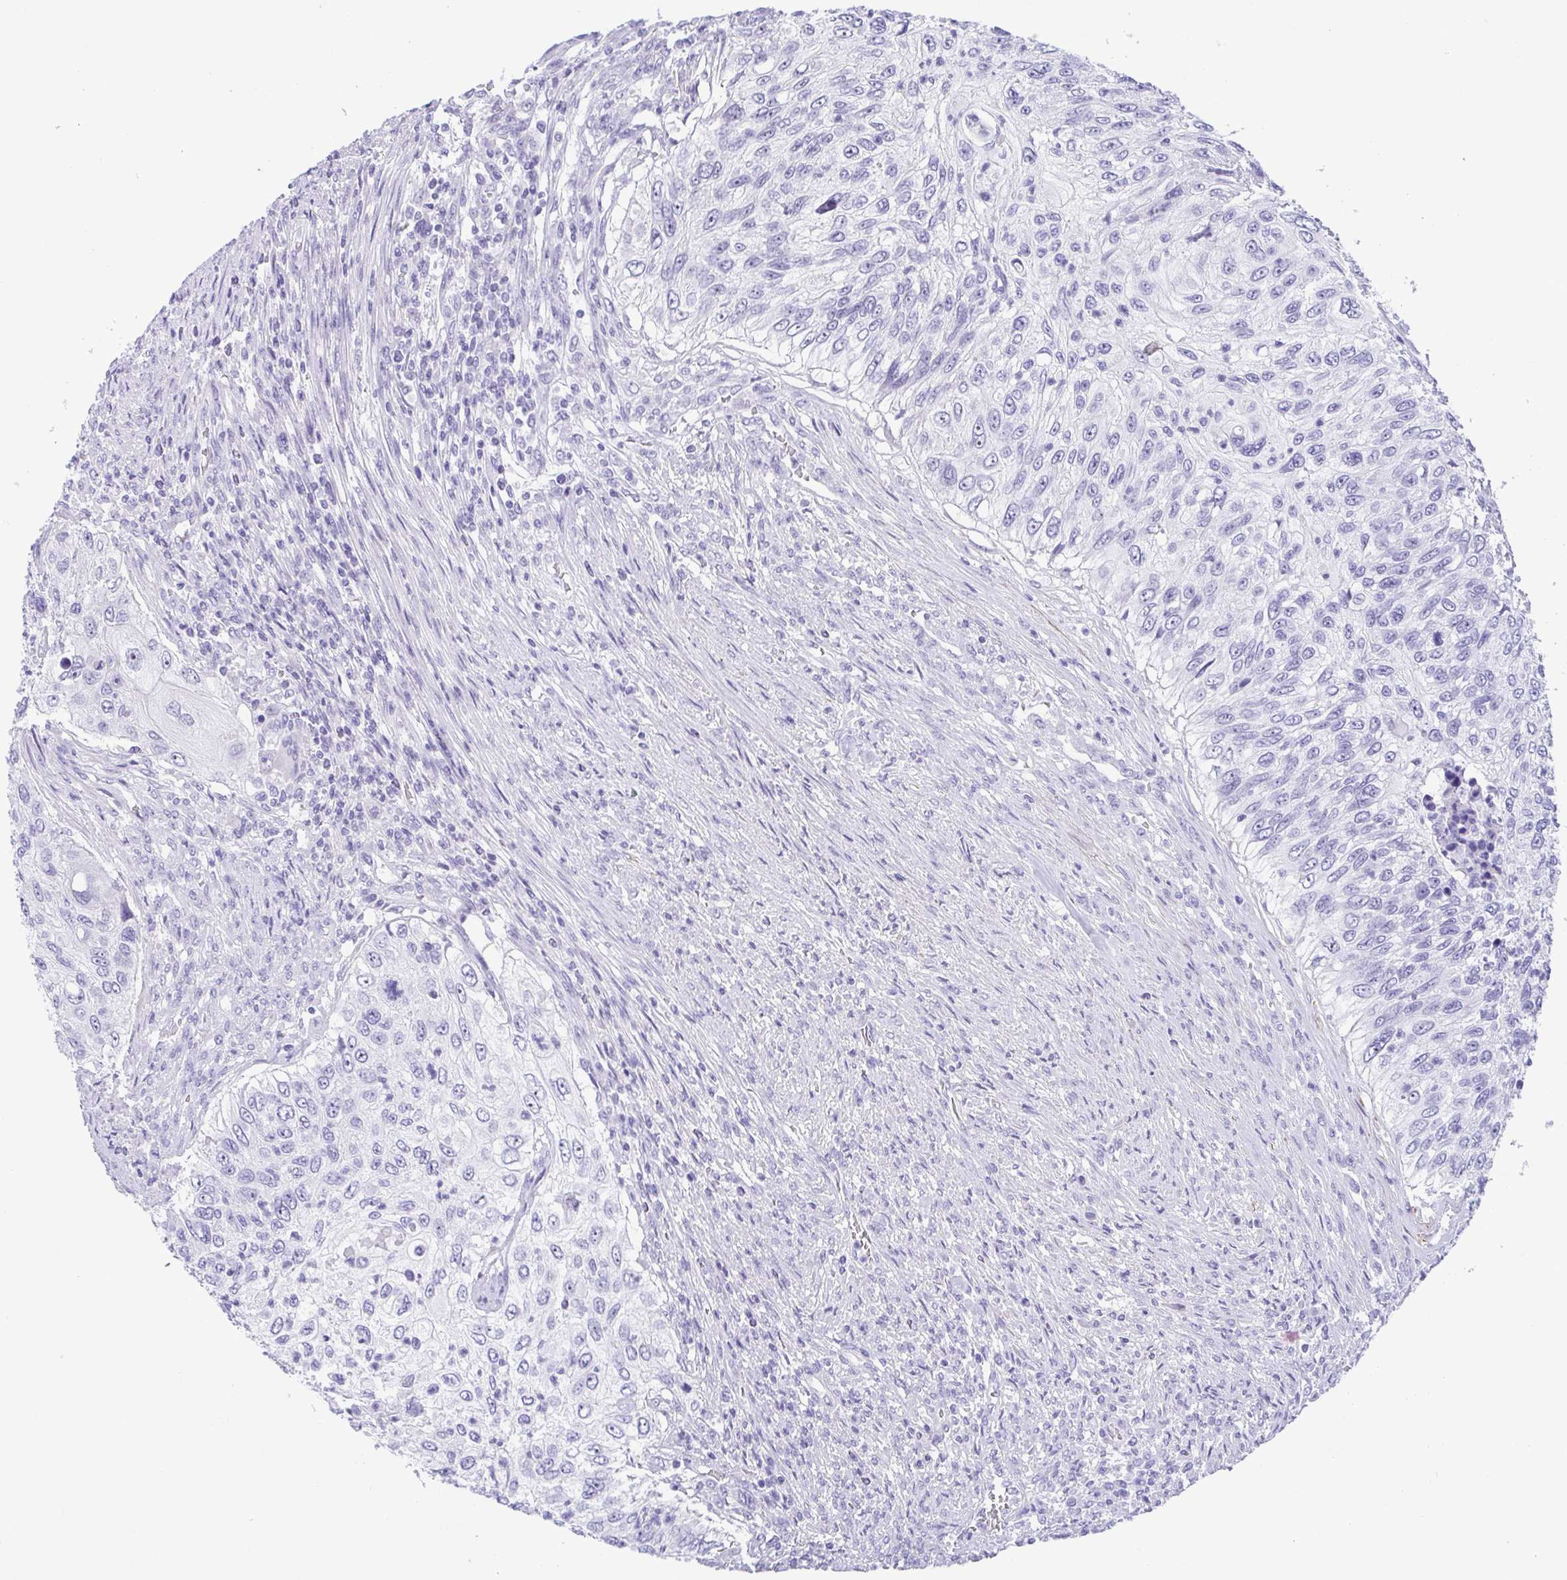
{"staining": {"intensity": "negative", "quantity": "none", "location": "none"}, "tissue": "urothelial cancer", "cell_type": "Tumor cells", "image_type": "cancer", "snomed": [{"axis": "morphology", "description": "Urothelial carcinoma, High grade"}, {"axis": "topography", "description": "Urinary bladder"}], "caption": "Urothelial cancer was stained to show a protein in brown. There is no significant expression in tumor cells.", "gene": "MYL7", "patient": {"sex": "female", "age": 60}}